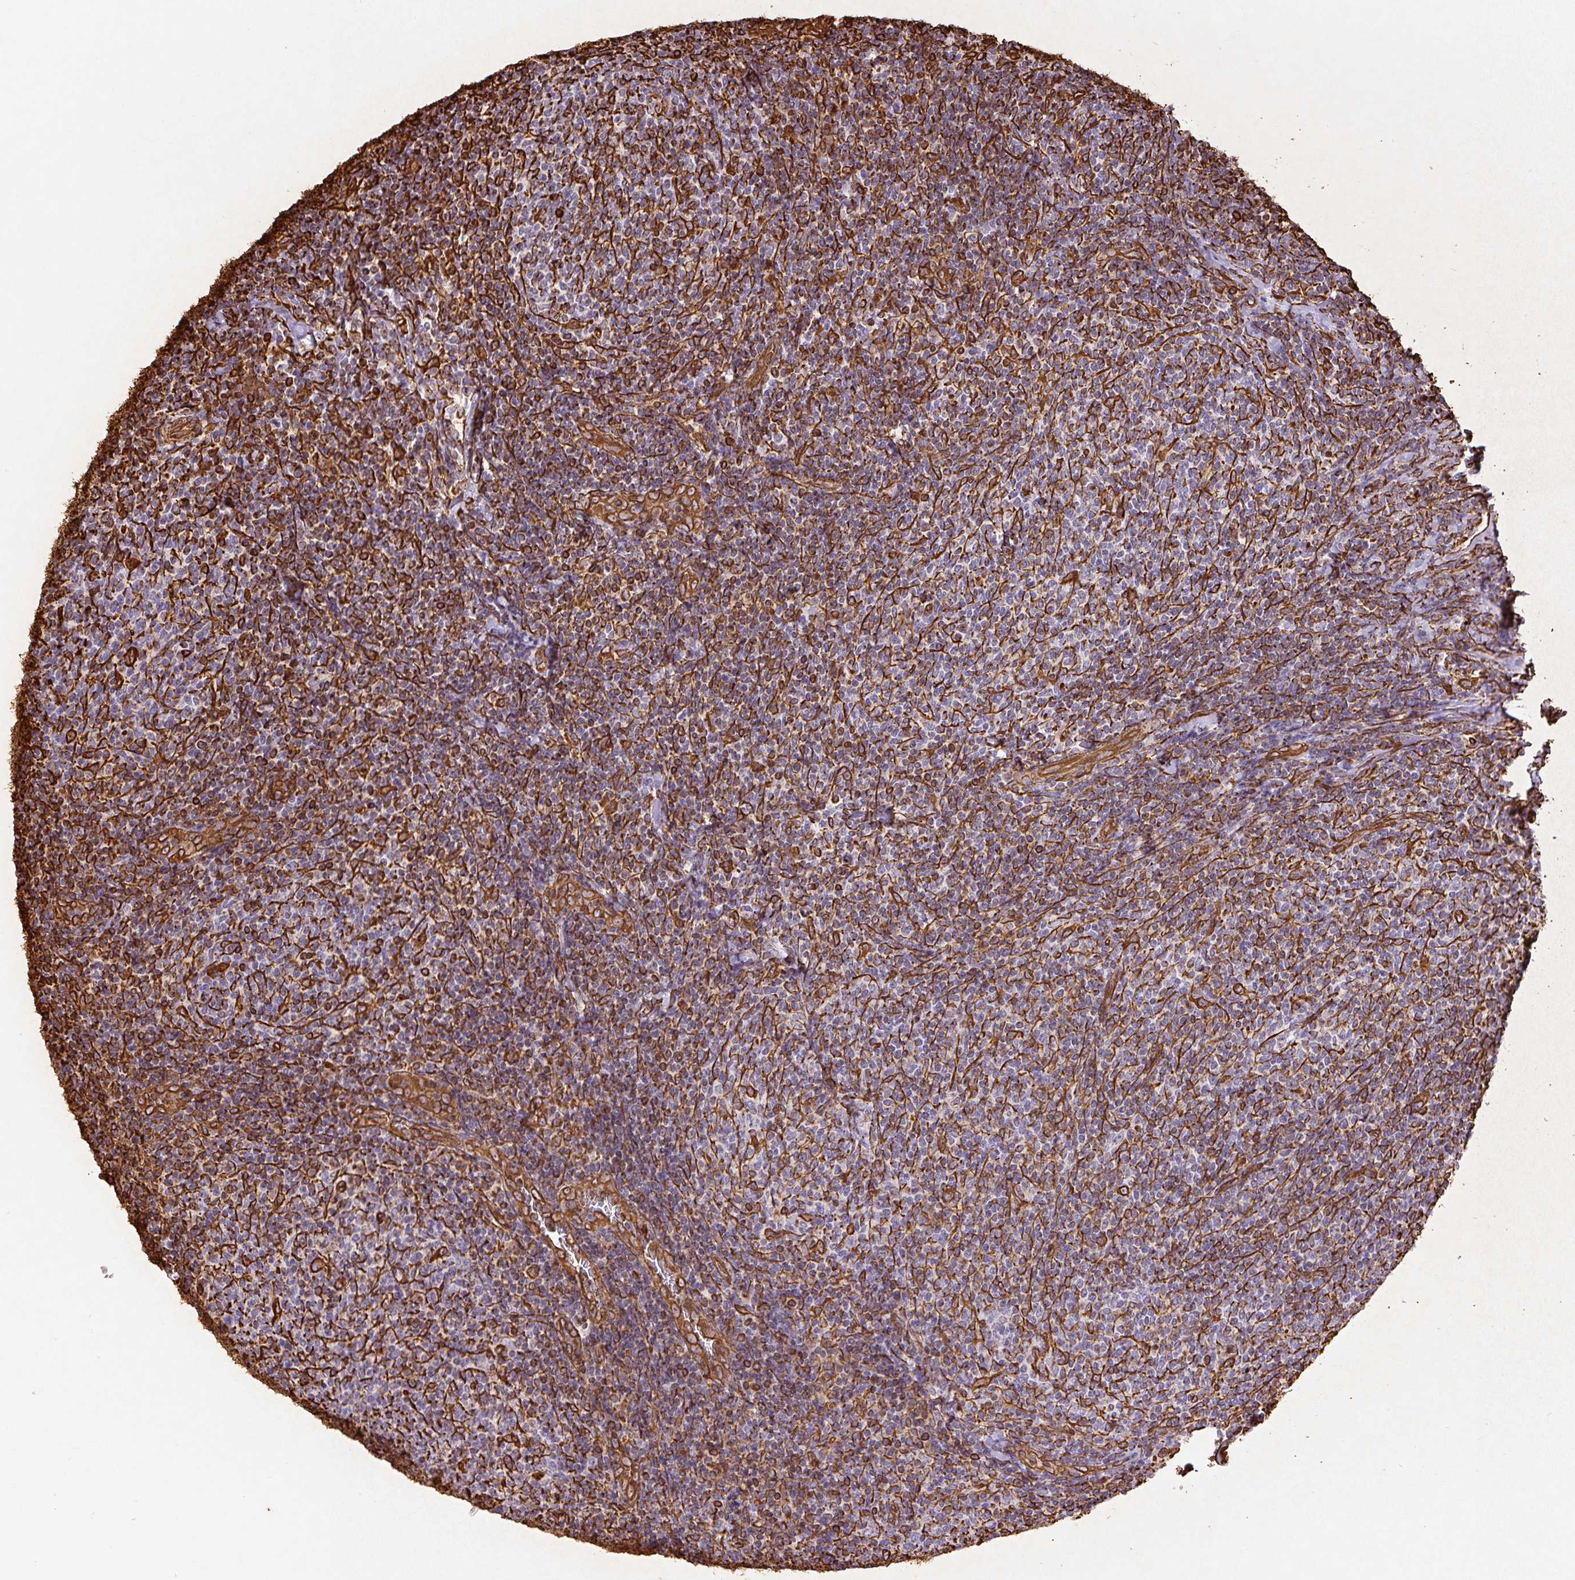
{"staining": {"intensity": "strong", "quantity": "25%-75%", "location": "cytoplasmic/membranous"}, "tissue": "lymphoma", "cell_type": "Tumor cells", "image_type": "cancer", "snomed": [{"axis": "morphology", "description": "Malignant lymphoma, non-Hodgkin's type, Low grade"}, {"axis": "topography", "description": "Lymph node"}], "caption": "A high amount of strong cytoplasmic/membranous staining is seen in about 25%-75% of tumor cells in low-grade malignant lymphoma, non-Hodgkin's type tissue.", "gene": "VIM", "patient": {"sex": "male", "age": 52}}